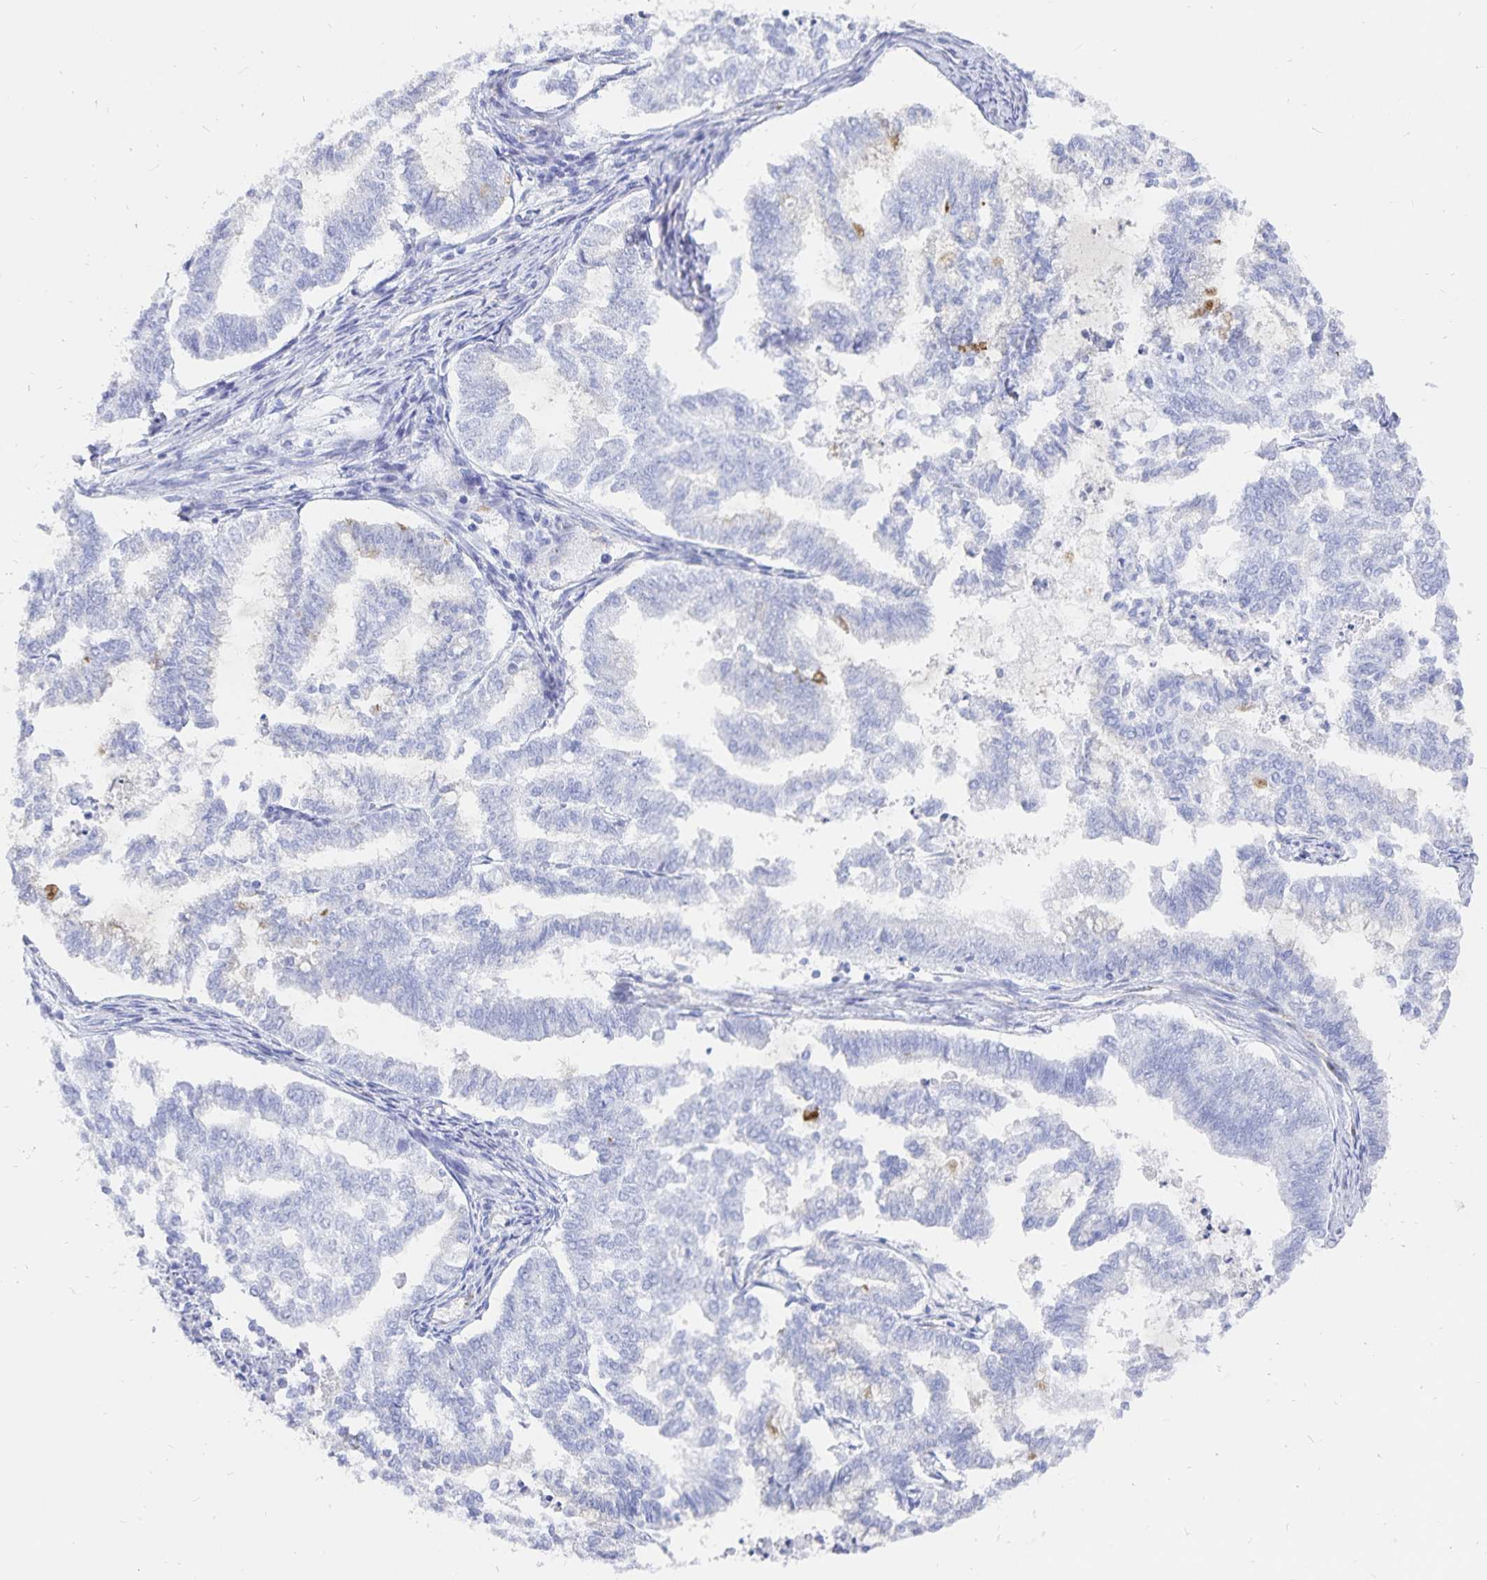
{"staining": {"intensity": "negative", "quantity": "none", "location": "none"}, "tissue": "endometrial cancer", "cell_type": "Tumor cells", "image_type": "cancer", "snomed": [{"axis": "morphology", "description": "Adenocarcinoma, NOS"}, {"axis": "topography", "description": "Endometrium"}], "caption": "Tumor cells are negative for brown protein staining in endometrial cancer (adenocarcinoma).", "gene": "INSL5", "patient": {"sex": "female", "age": 79}}